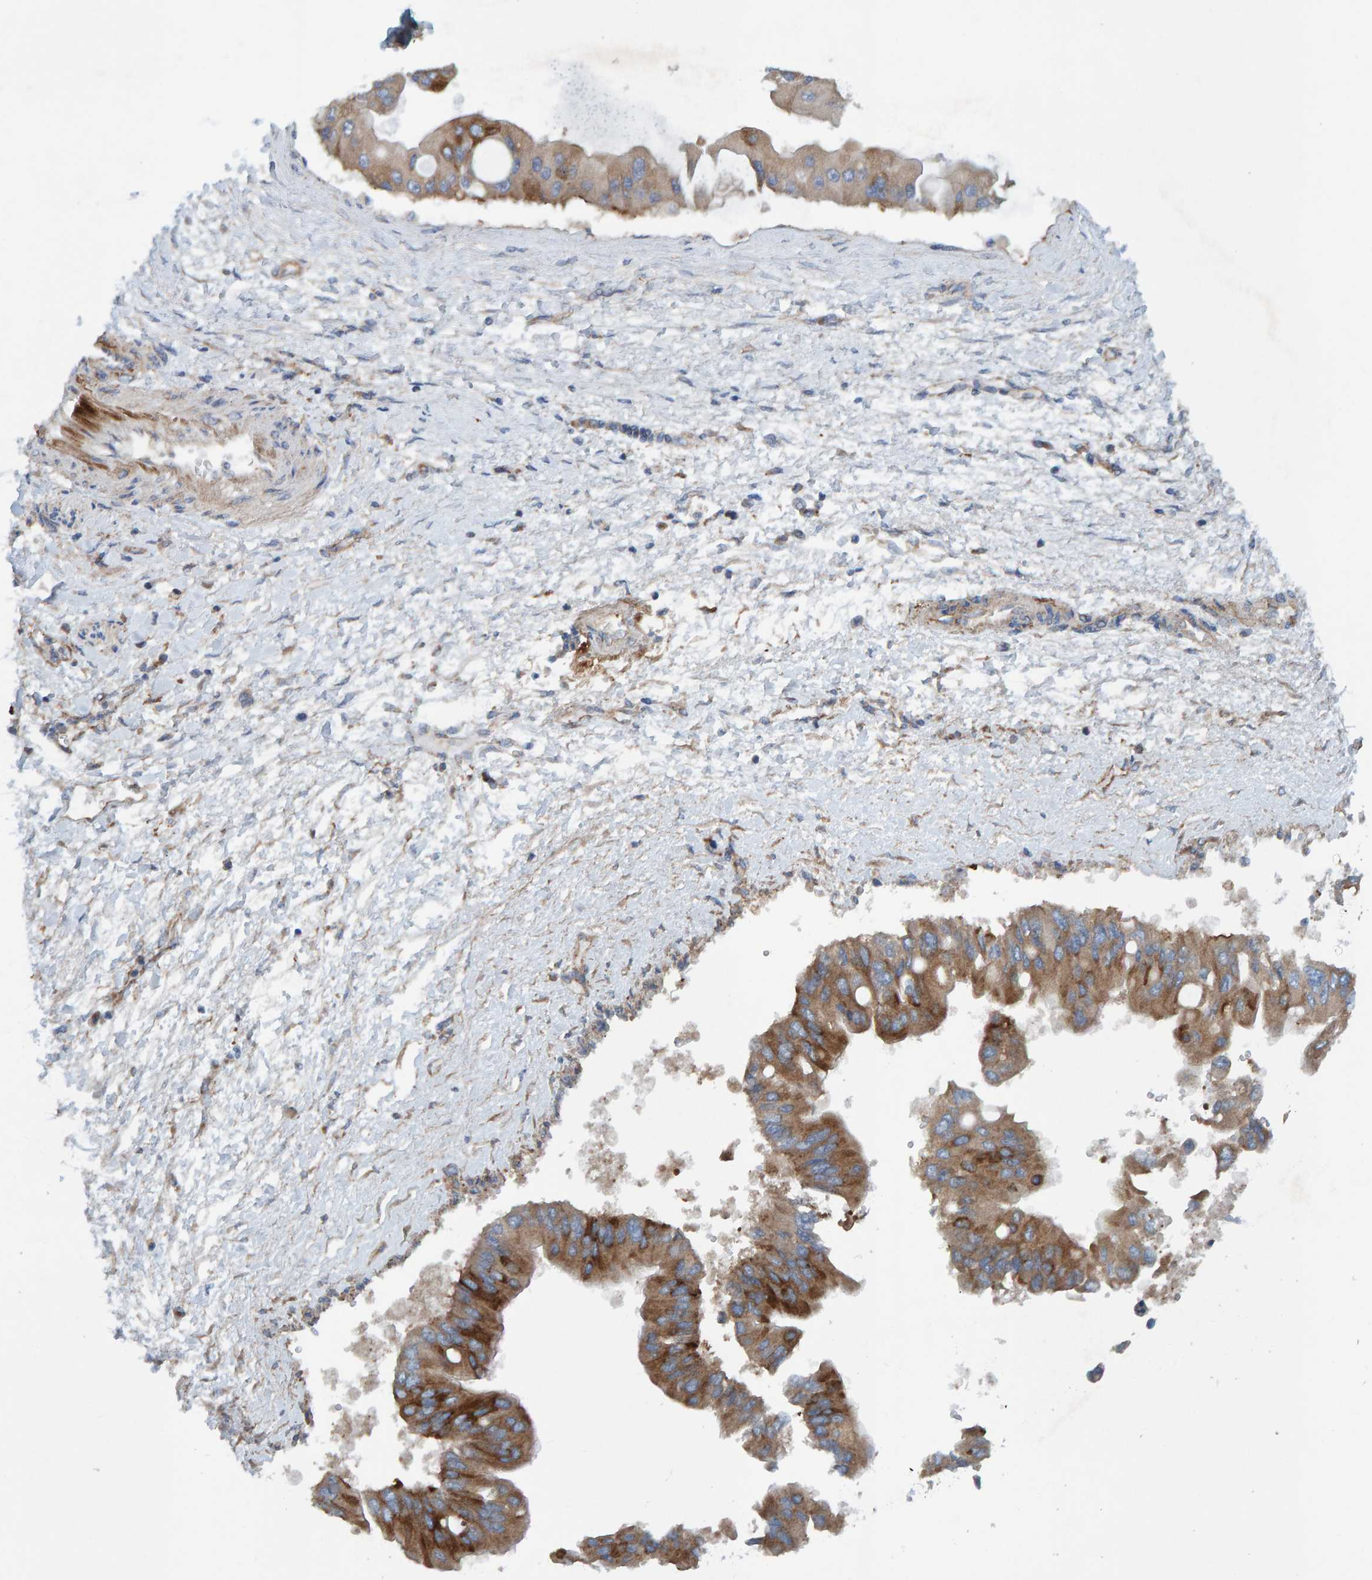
{"staining": {"intensity": "moderate", "quantity": ">75%", "location": "cytoplasmic/membranous"}, "tissue": "liver cancer", "cell_type": "Tumor cells", "image_type": "cancer", "snomed": [{"axis": "morphology", "description": "Cholangiocarcinoma"}, {"axis": "topography", "description": "Liver"}], "caption": "A high-resolution micrograph shows immunohistochemistry staining of cholangiocarcinoma (liver), which displays moderate cytoplasmic/membranous expression in approximately >75% of tumor cells. The staining was performed using DAB (3,3'-diaminobenzidine), with brown indicating positive protein expression. Nuclei are stained blue with hematoxylin.", "gene": "MKLN1", "patient": {"sex": "male", "age": 50}}